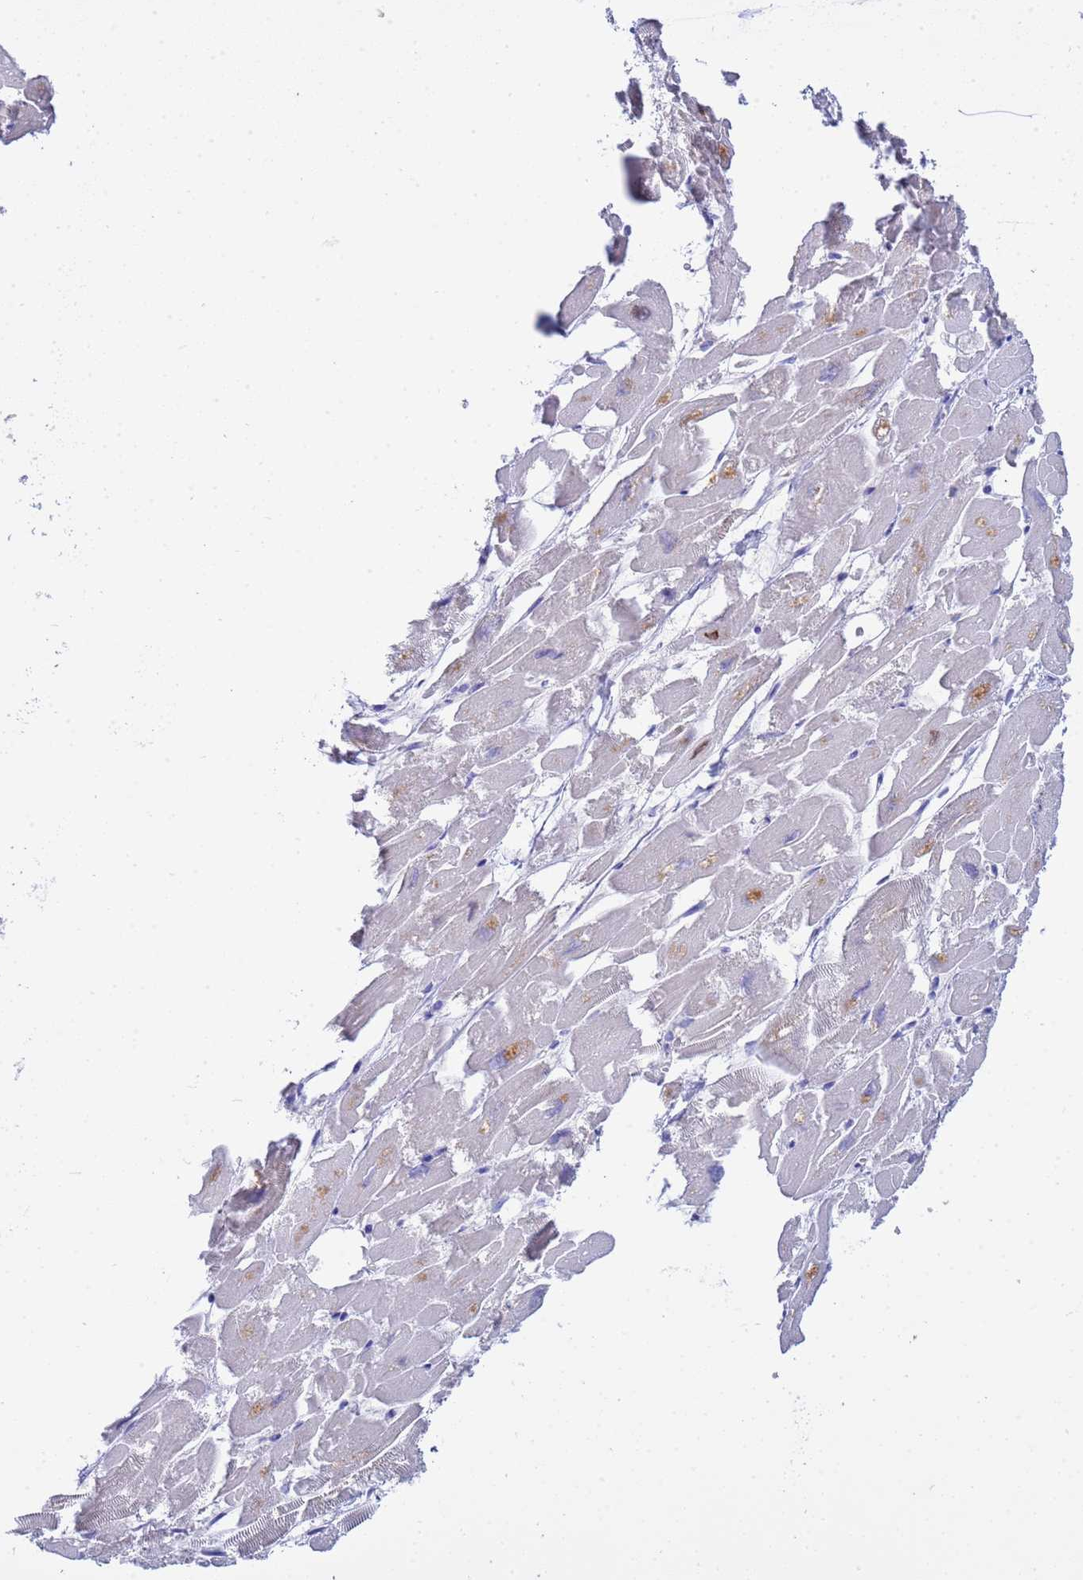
{"staining": {"intensity": "weak", "quantity": "25%-75%", "location": "cytoplasmic/membranous"}, "tissue": "heart muscle", "cell_type": "Cardiomyocytes", "image_type": "normal", "snomed": [{"axis": "morphology", "description": "Normal tissue, NOS"}, {"axis": "topography", "description": "Heart"}], "caption": "Immunohistochemistry (IHC) image of benign heart muscle: heart muscle stained using IHC displays low levels of weak protein expression localized specifically in the cytoplasmic/membranous of cardiomyocytes, appearing as a cytoplasmic/membranous brown color.", "gene": "ANAPC1", "patient": {"sex": "male", "age": 54}}